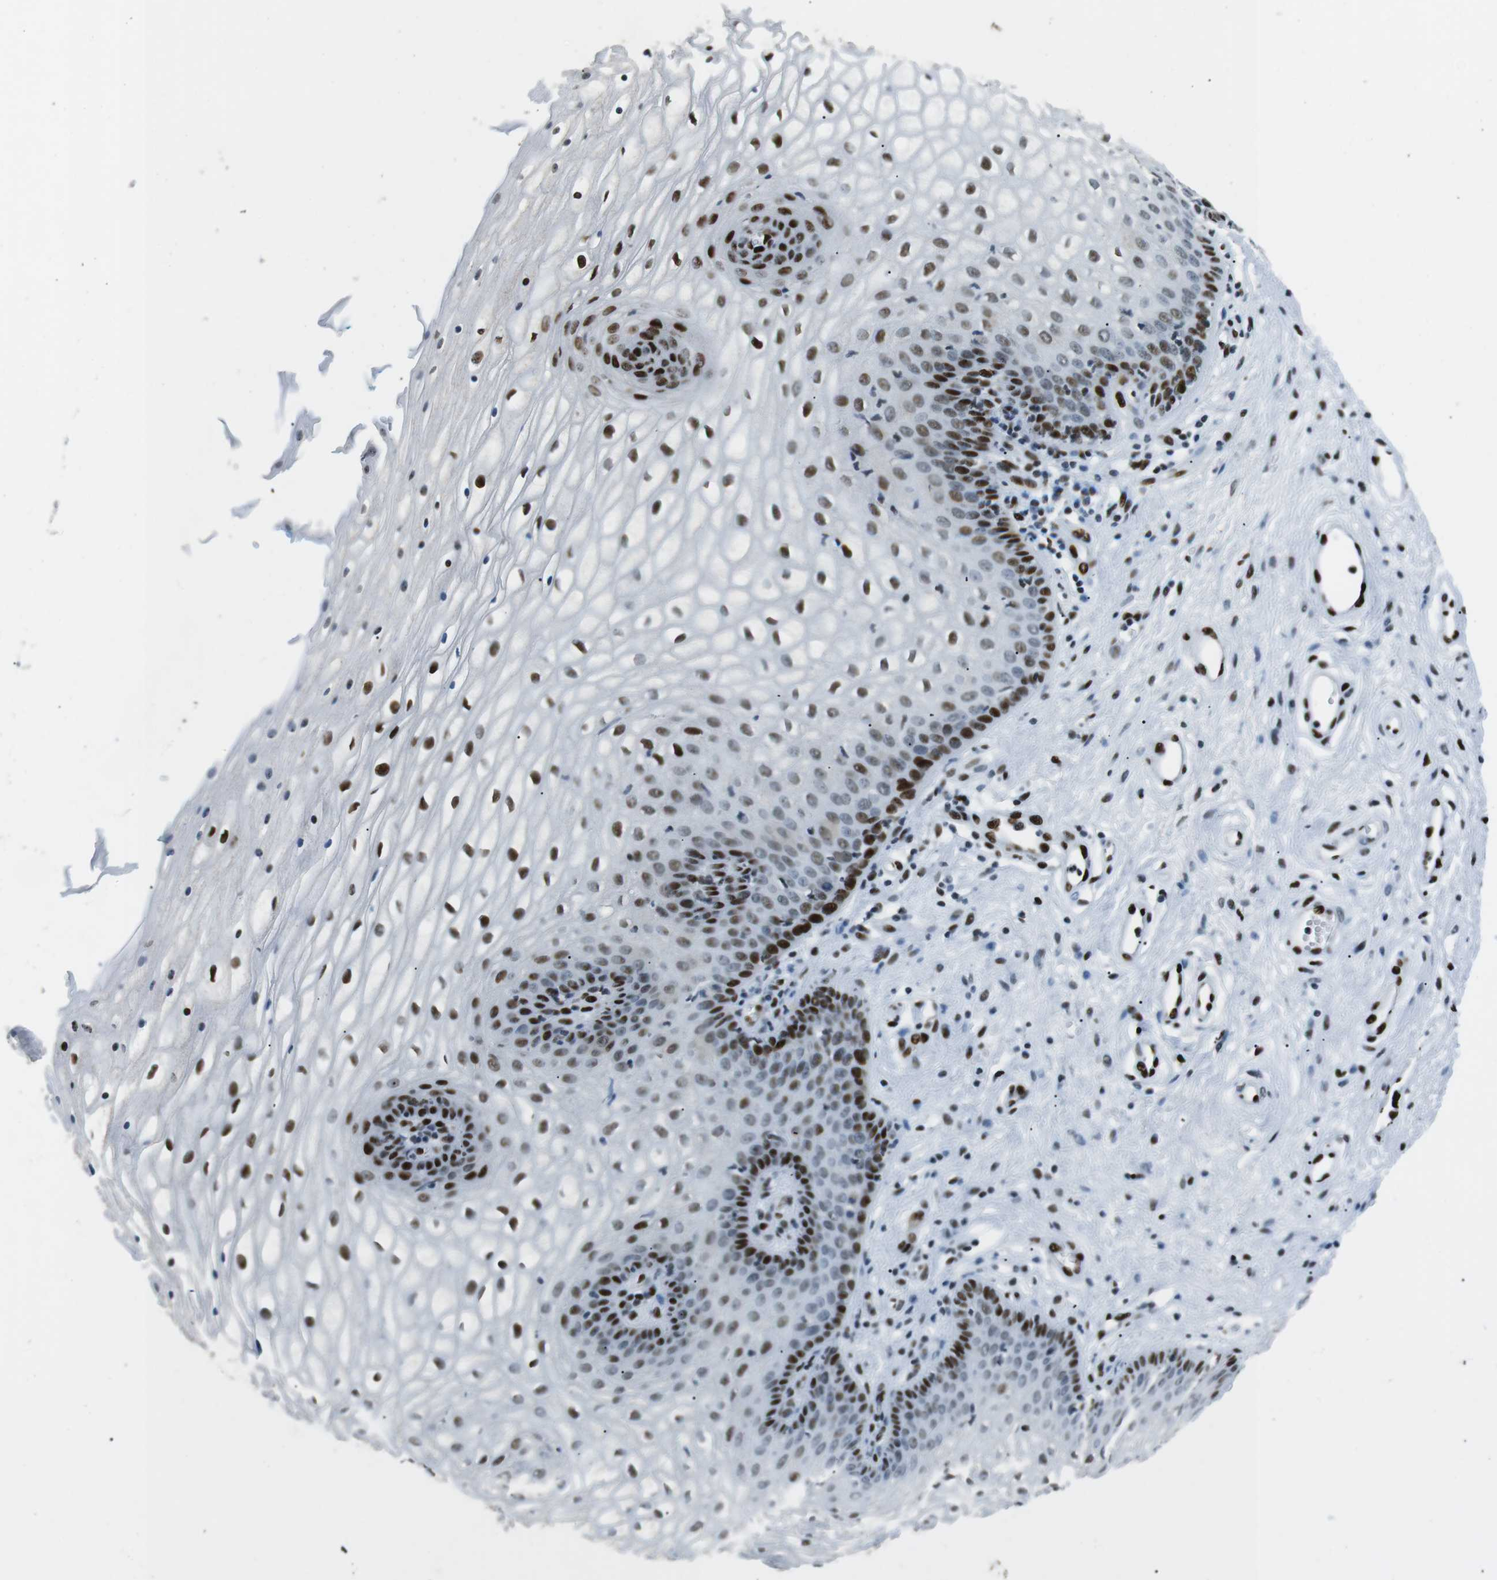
{"staining": {"intensity": "strong", "quantity": "25%-75%", "location": "nuclear"}, "tissue": "vagina", "cell_type": "Squamous epithelial cells", "image_type": "normal", "snomed": [{"axis": "morphology", "description": "Normal tissue, NOS"}, {"axis": "topography", "description": "Vagina"}], "caption": "Protein expression by IHC shows strong nuclear positivity in approximately 25%-75% of squamous epithelial cells in unremarkable vagina. The staining was performed using DAB (3,3'-diaminobenzidine) to visualize the protein expression in brown, while the nuclei were stained in blue with hematoxylin (Magnification: 20x).", "gene": "PML", "patient": {"sex": "female", "age": 34}}